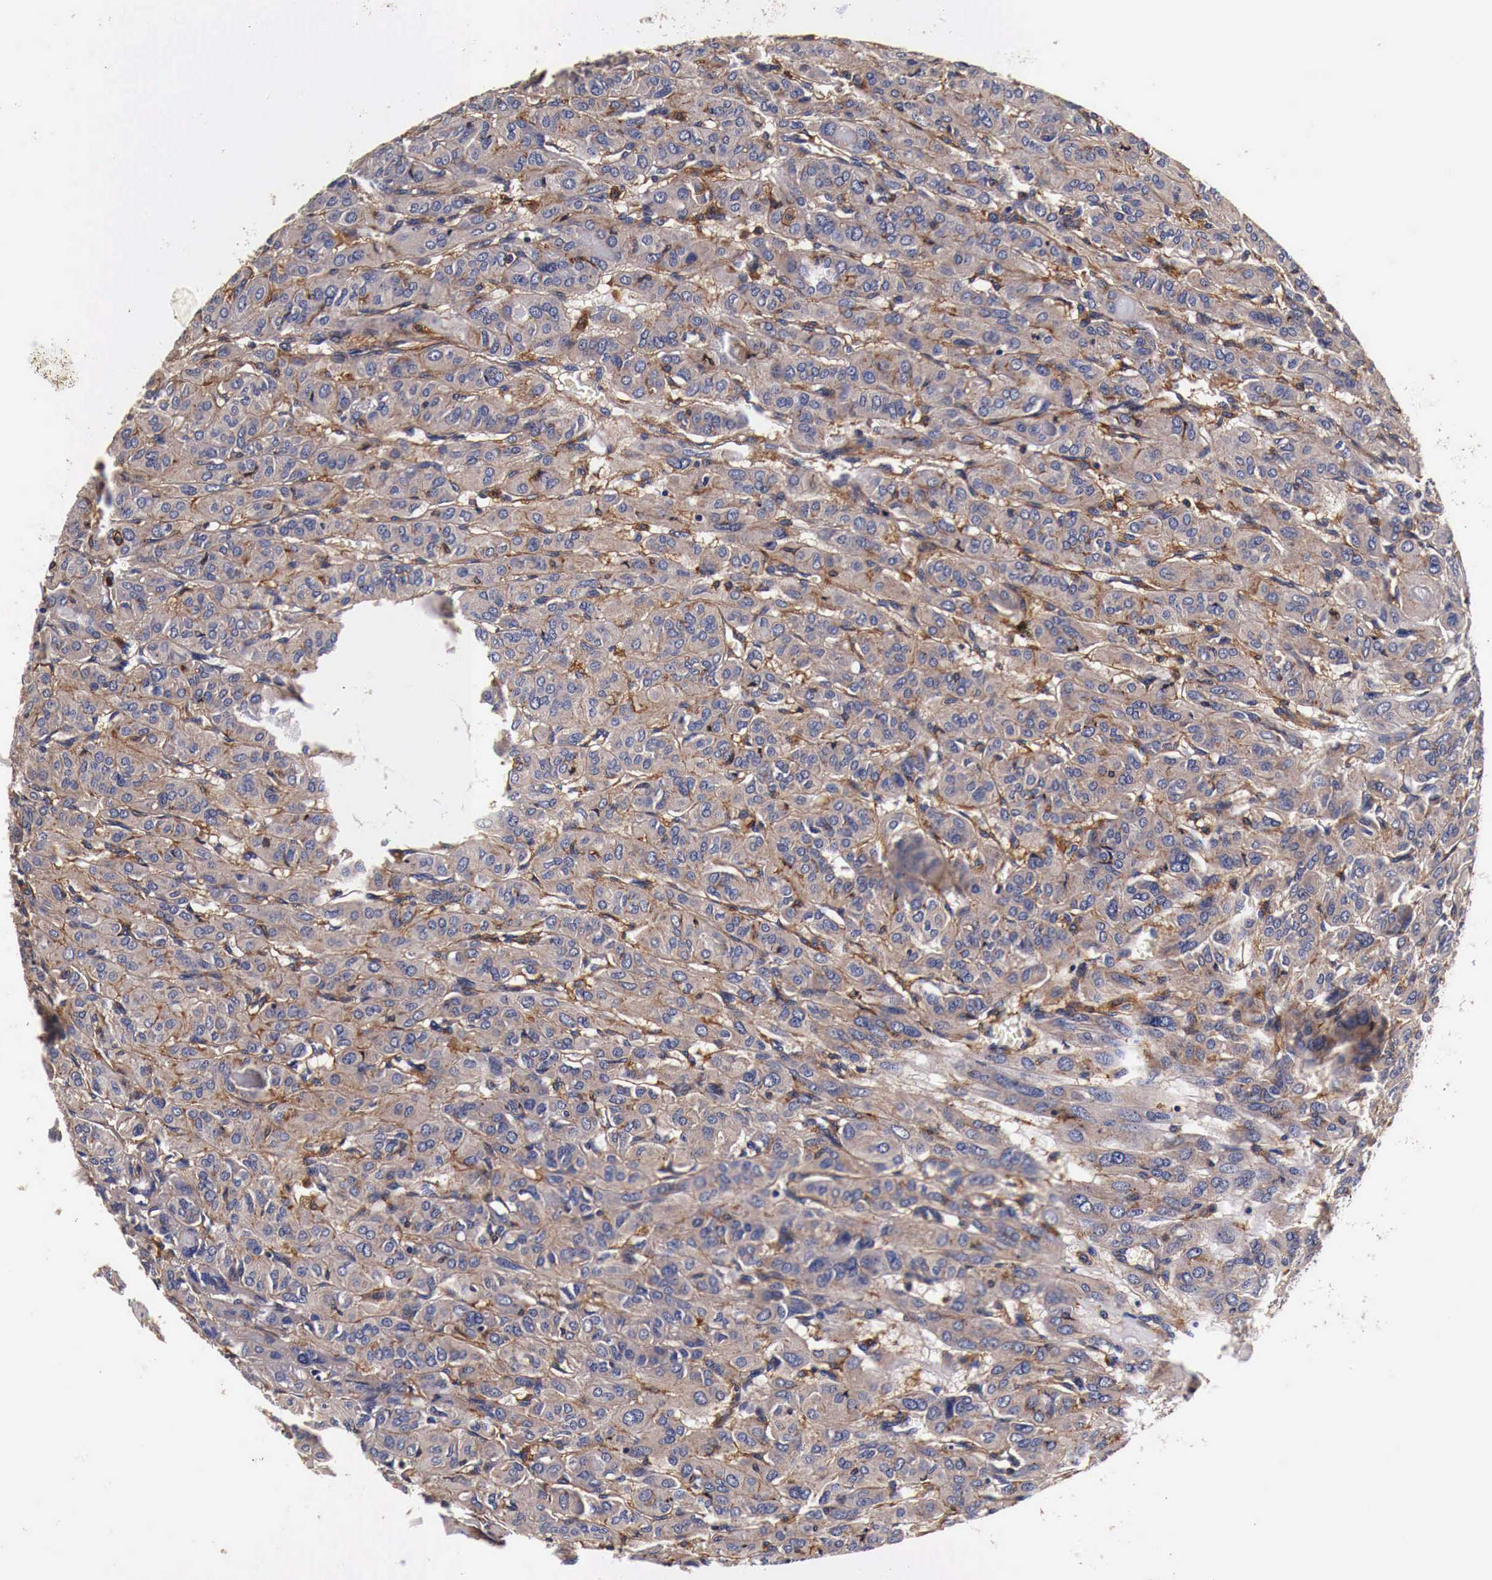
{"staining": {"intensity": "moderate", "quantity": ">75%", "location": "cytoplasmic/membranous"}, "tissue": "thyroid cancer", "cell_type": "Tumor cells", "image_type": "cancer", "snomed": [{"axis": "morphology", "description": "Follicular adenoma carcinoma, NOS"}, {"axis": "topography", "description": "Thyroid gland"}], "caption": "Protein expression analysis of human thyroid follicular adenoma carcinoma reveals moderate cytoplasmic/membranous positivity in approximately >75% of tumor cells. Nuclei are stained in blue.", "gene": "RP2", "patient": {"sex": "female", "age": 71}}